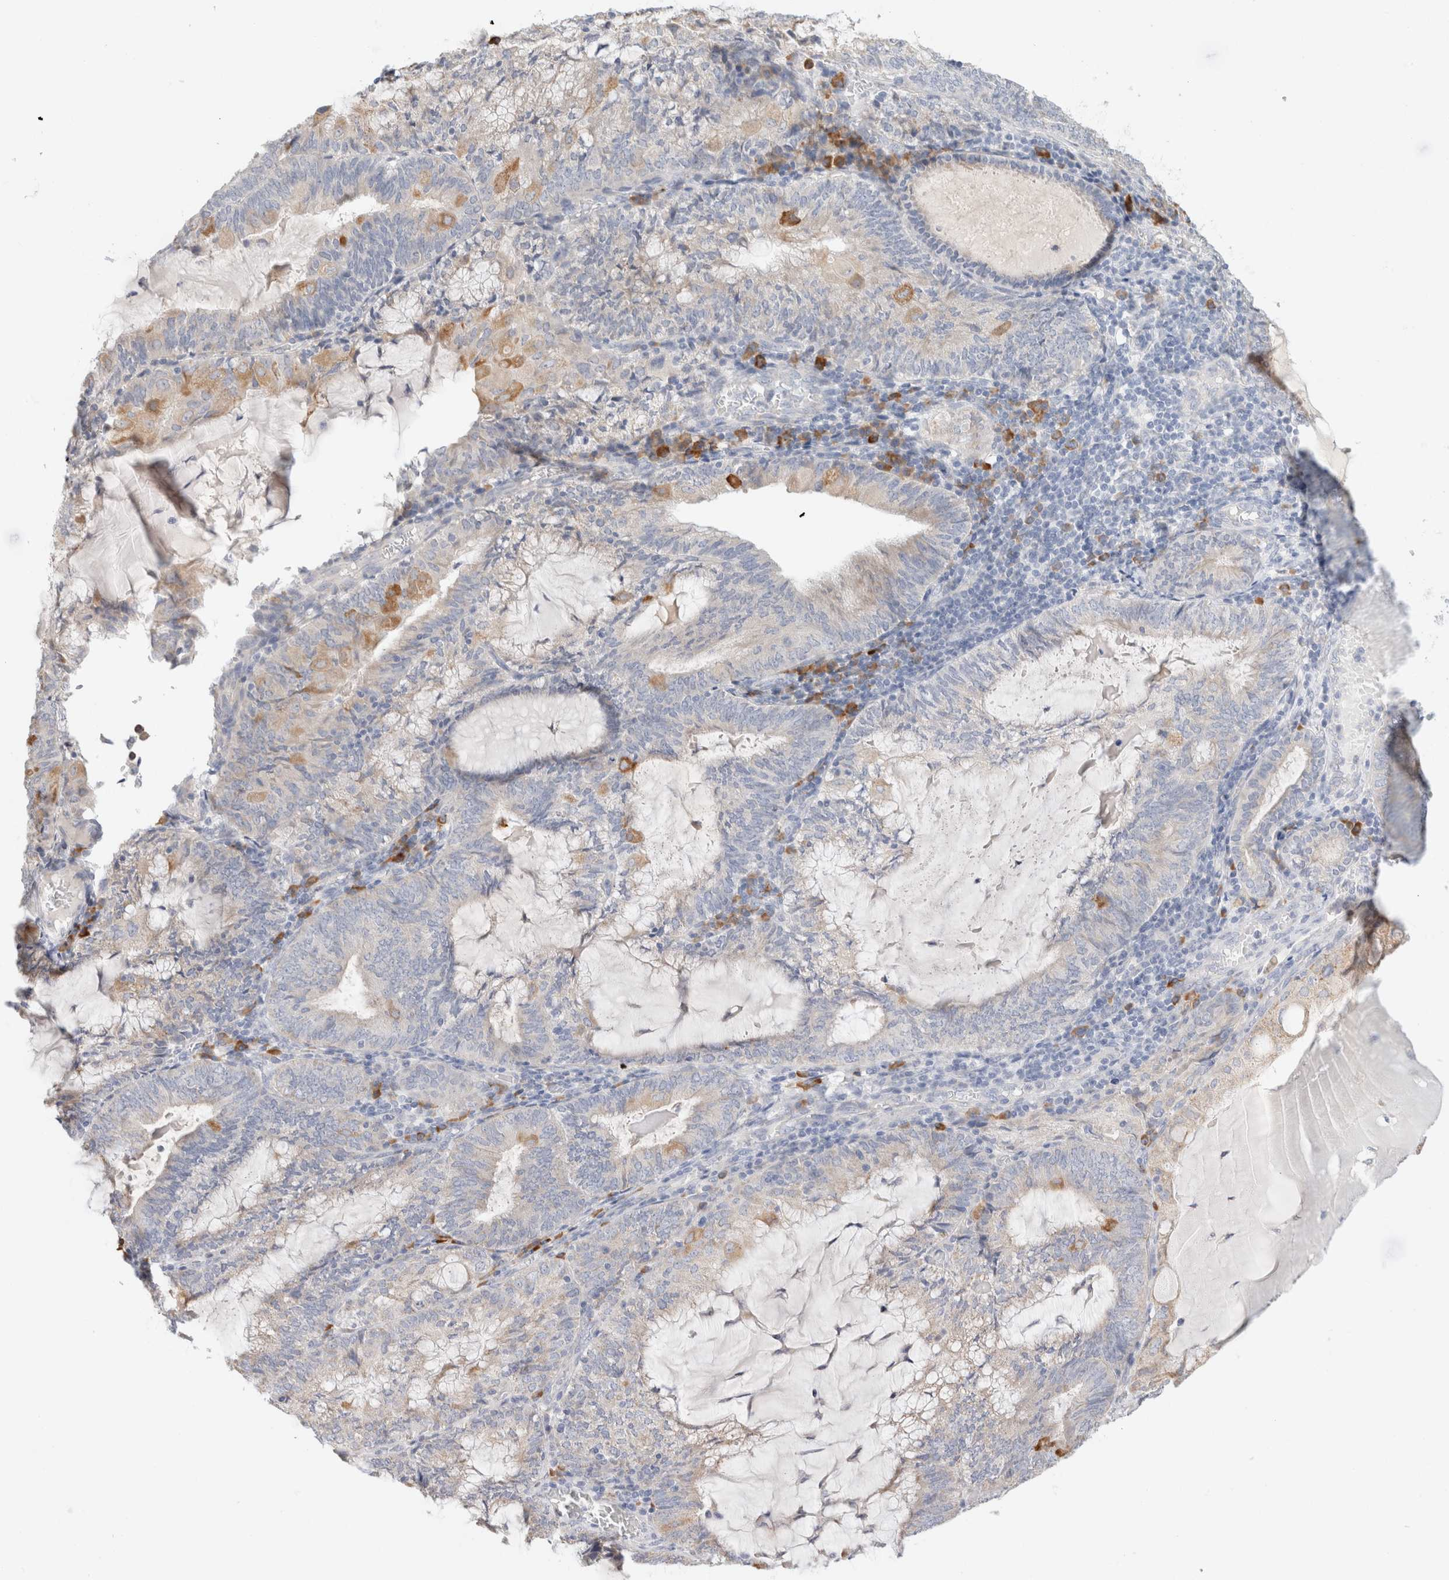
{"staining": {"intensity": "moderate", "quantity": "<25%", "location": "cytoplasmic/membranous"}, "tissue": "endometrial cancer", "cell_type": "Tumor cells", "image_type": "cancer", "snomed": [{"axis": "morphology", "description": "Adenocarcinoma, NOS"}, {"axis": "topography", "description": "Endometrium"}], "caption": "The immunohistochemical stain shows moderate cytoplasmic/membranous expression in tumor cells of endometrial cancer (adenocarcinoma) tissue.", "gene": "GADD45G", "patient": {"sex": "female", "age": 81}}